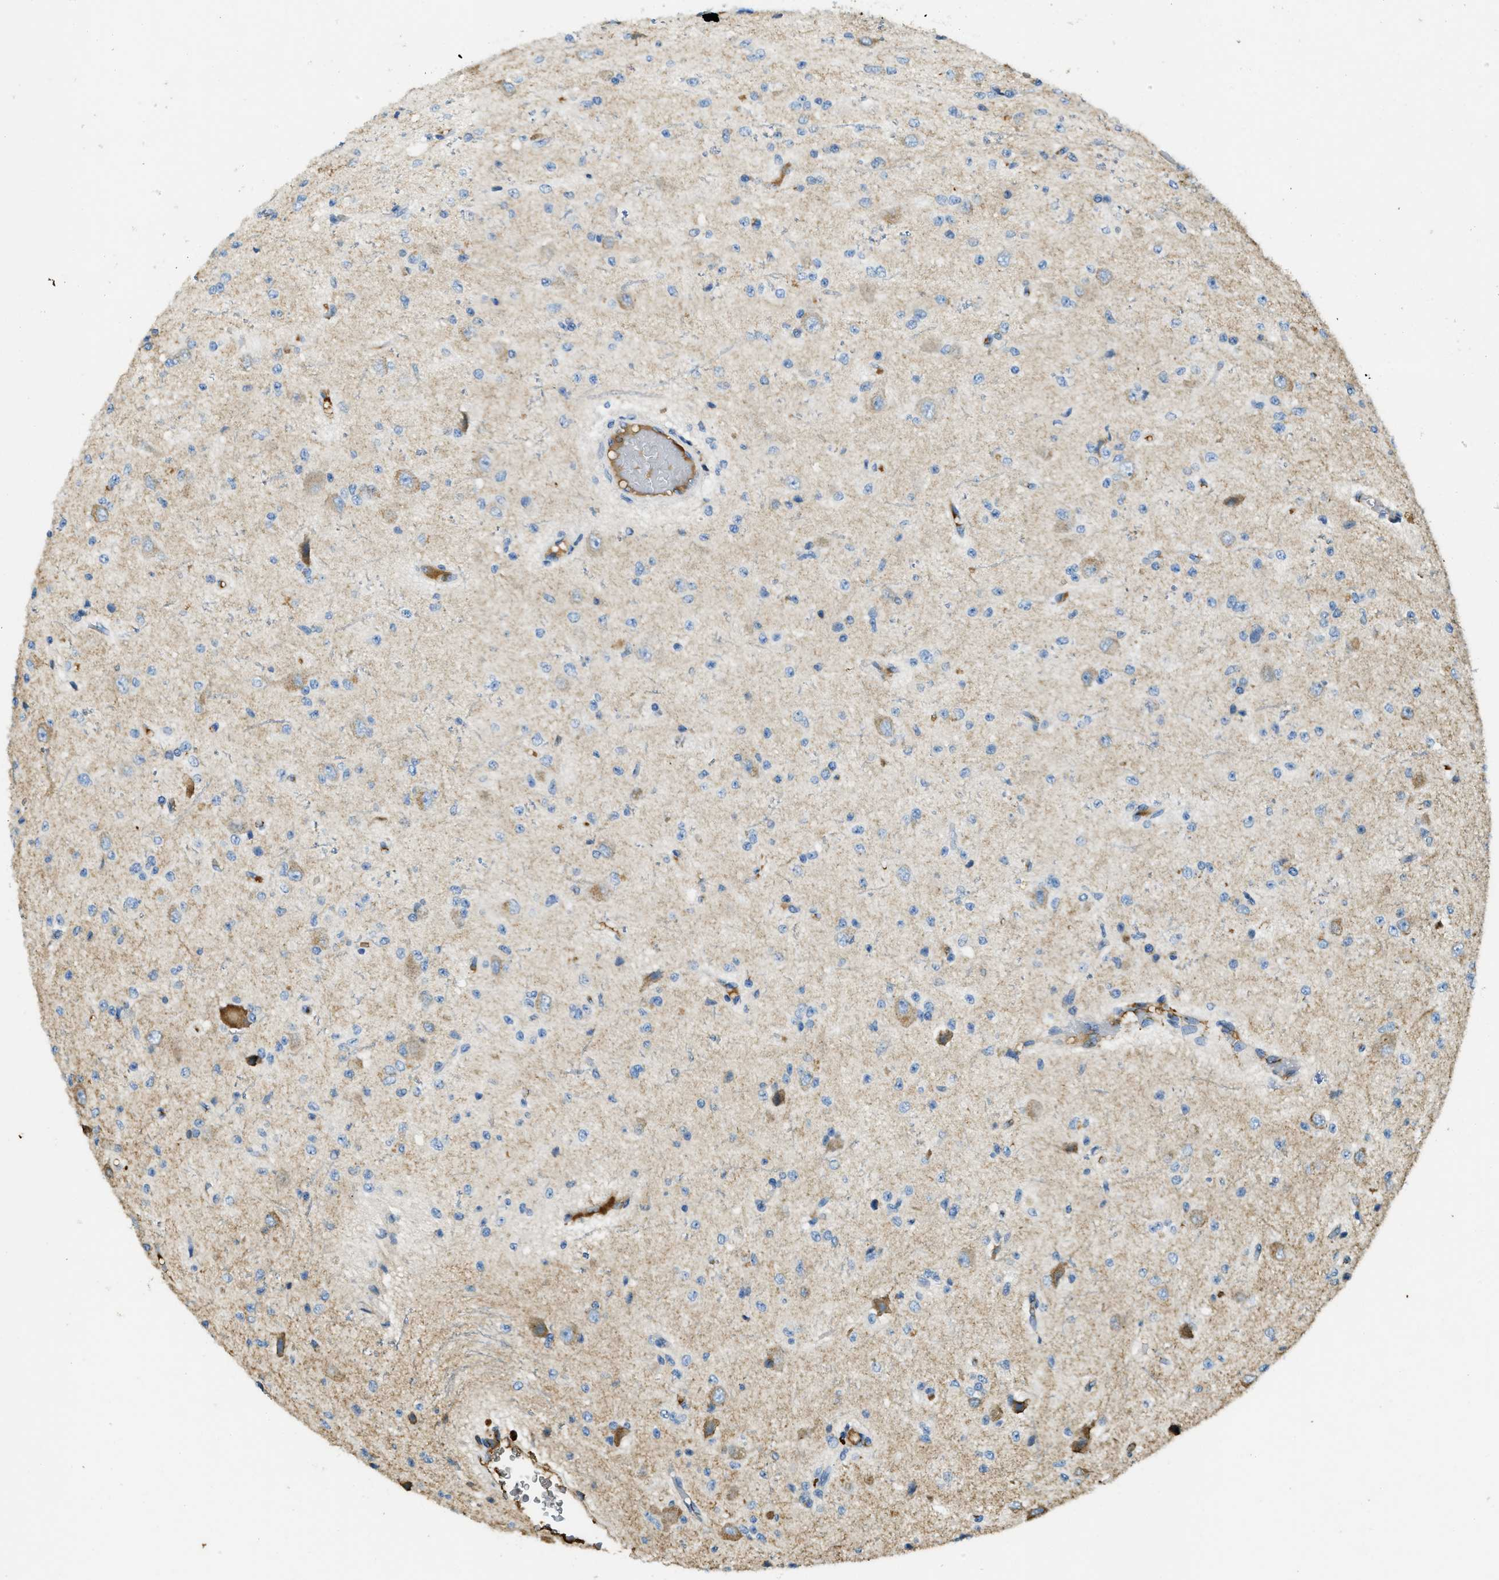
{"staining": {"intensity": "moderate", "quantity": "<25%", "location": "cytoplasmic/membranous"}, "tissue": "glioma", "cell_type": "Tumor cells", "image_type": "cancer", "snomed": [{"axis": "morphology", "description": "Glioma, malignant, High grade"}, {"axis": "topography", "description": "pancreas cauda"}], "caption": "IHC (DAB) staining of high-grade glioma (malignant) displays moderate cytoplasmic/membranous protein expression in about <25% of tumor cells.", "gene": "RIPK2", "patient": {"sex": "male", "age": 60}}